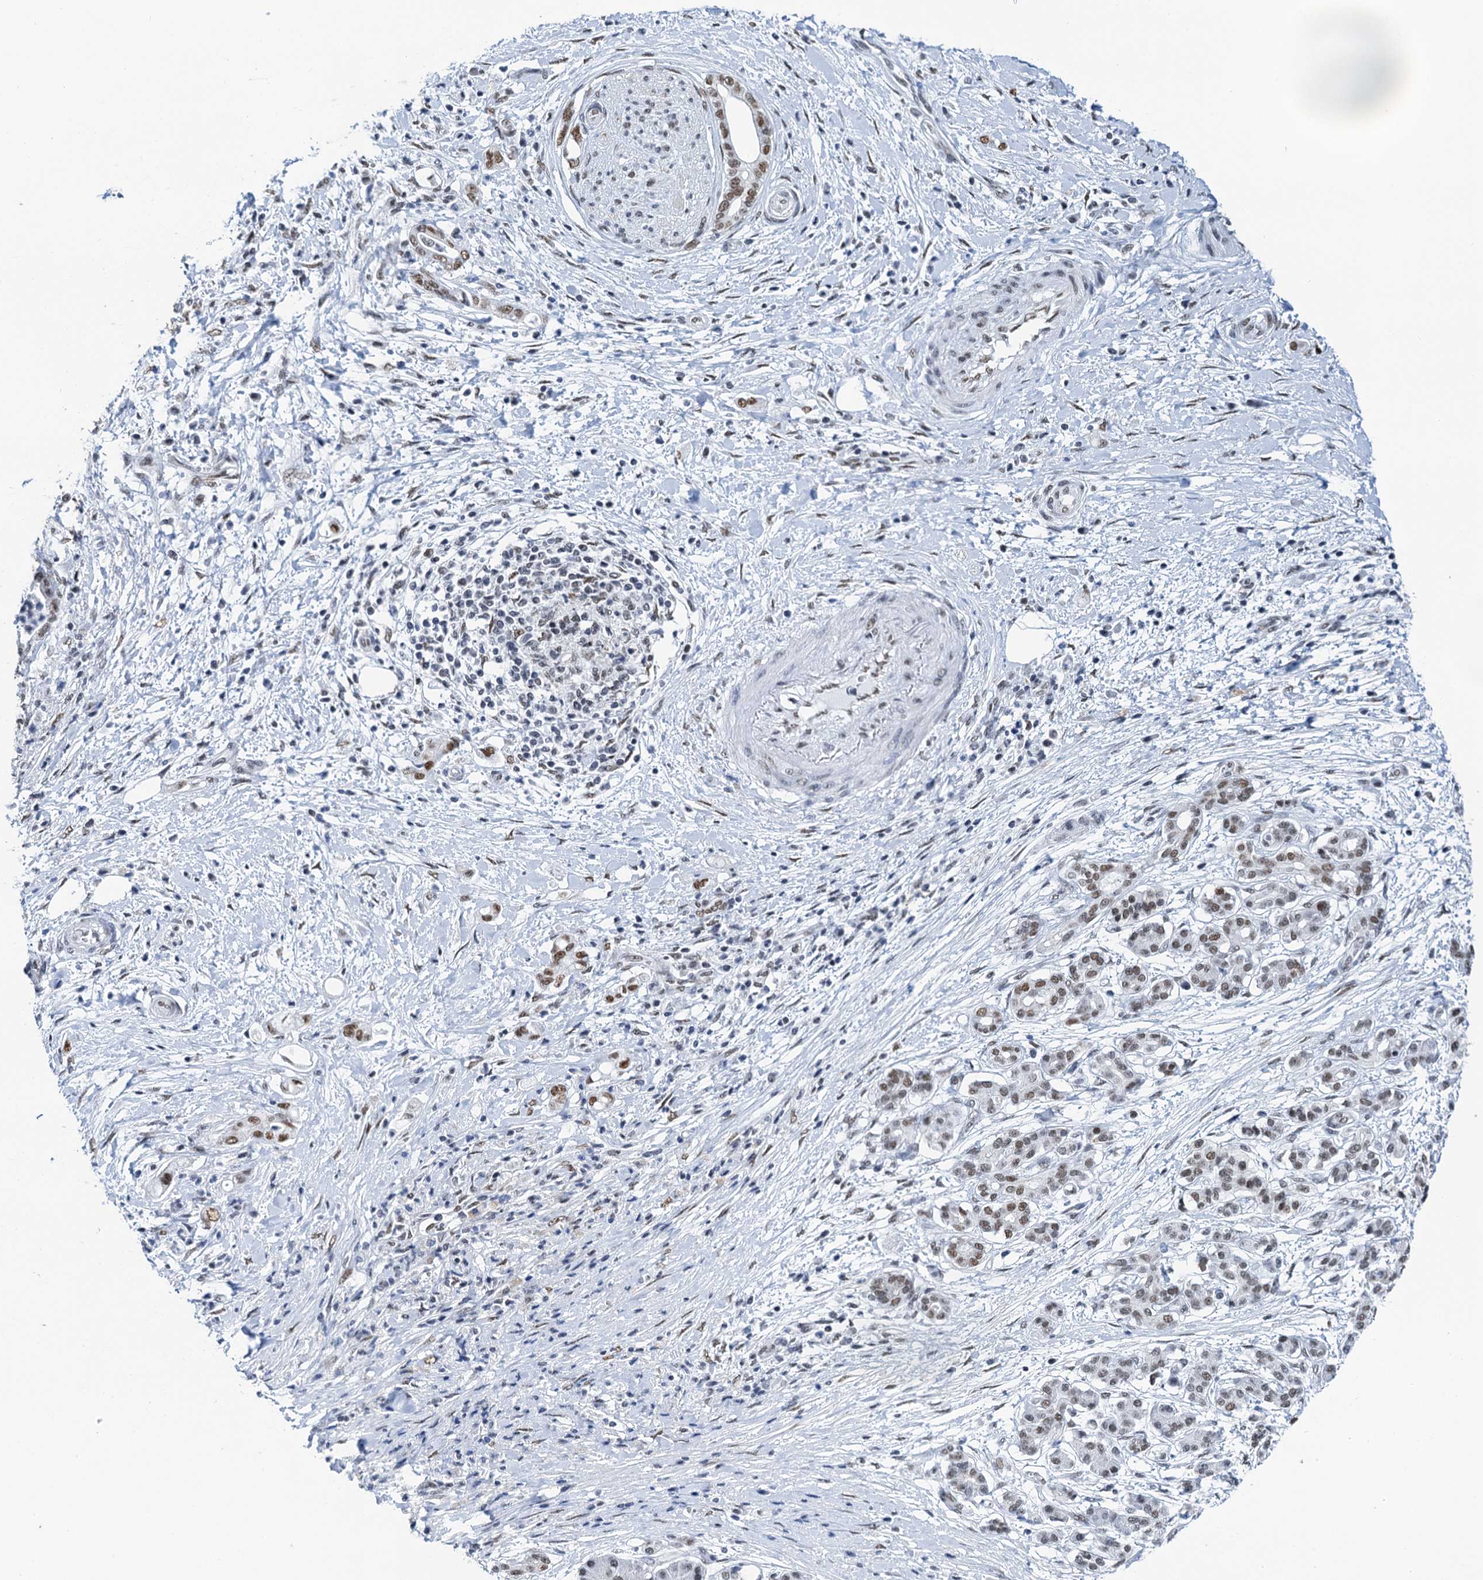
{"staining": {"intensity": "moderate", "quantity": "25%-75%", "location": "nuclear"}, "tissue": "pancreatic cancer", "cell_type": "Tumor cells", "image_type": "cancer", "snomed": [{"axis": "morphology", "description": "Adenocarcinoma, NOS"}, {"axis": "topography", "description": "Pancreas"}], "caption": "Pancreatic adenocarcinoma stained with IHC exhibits moderate nuclear staining in about 25%-75% of tumor cells.", "gene": "SLTM", "patient": {"sex": "female", "age": 55}}